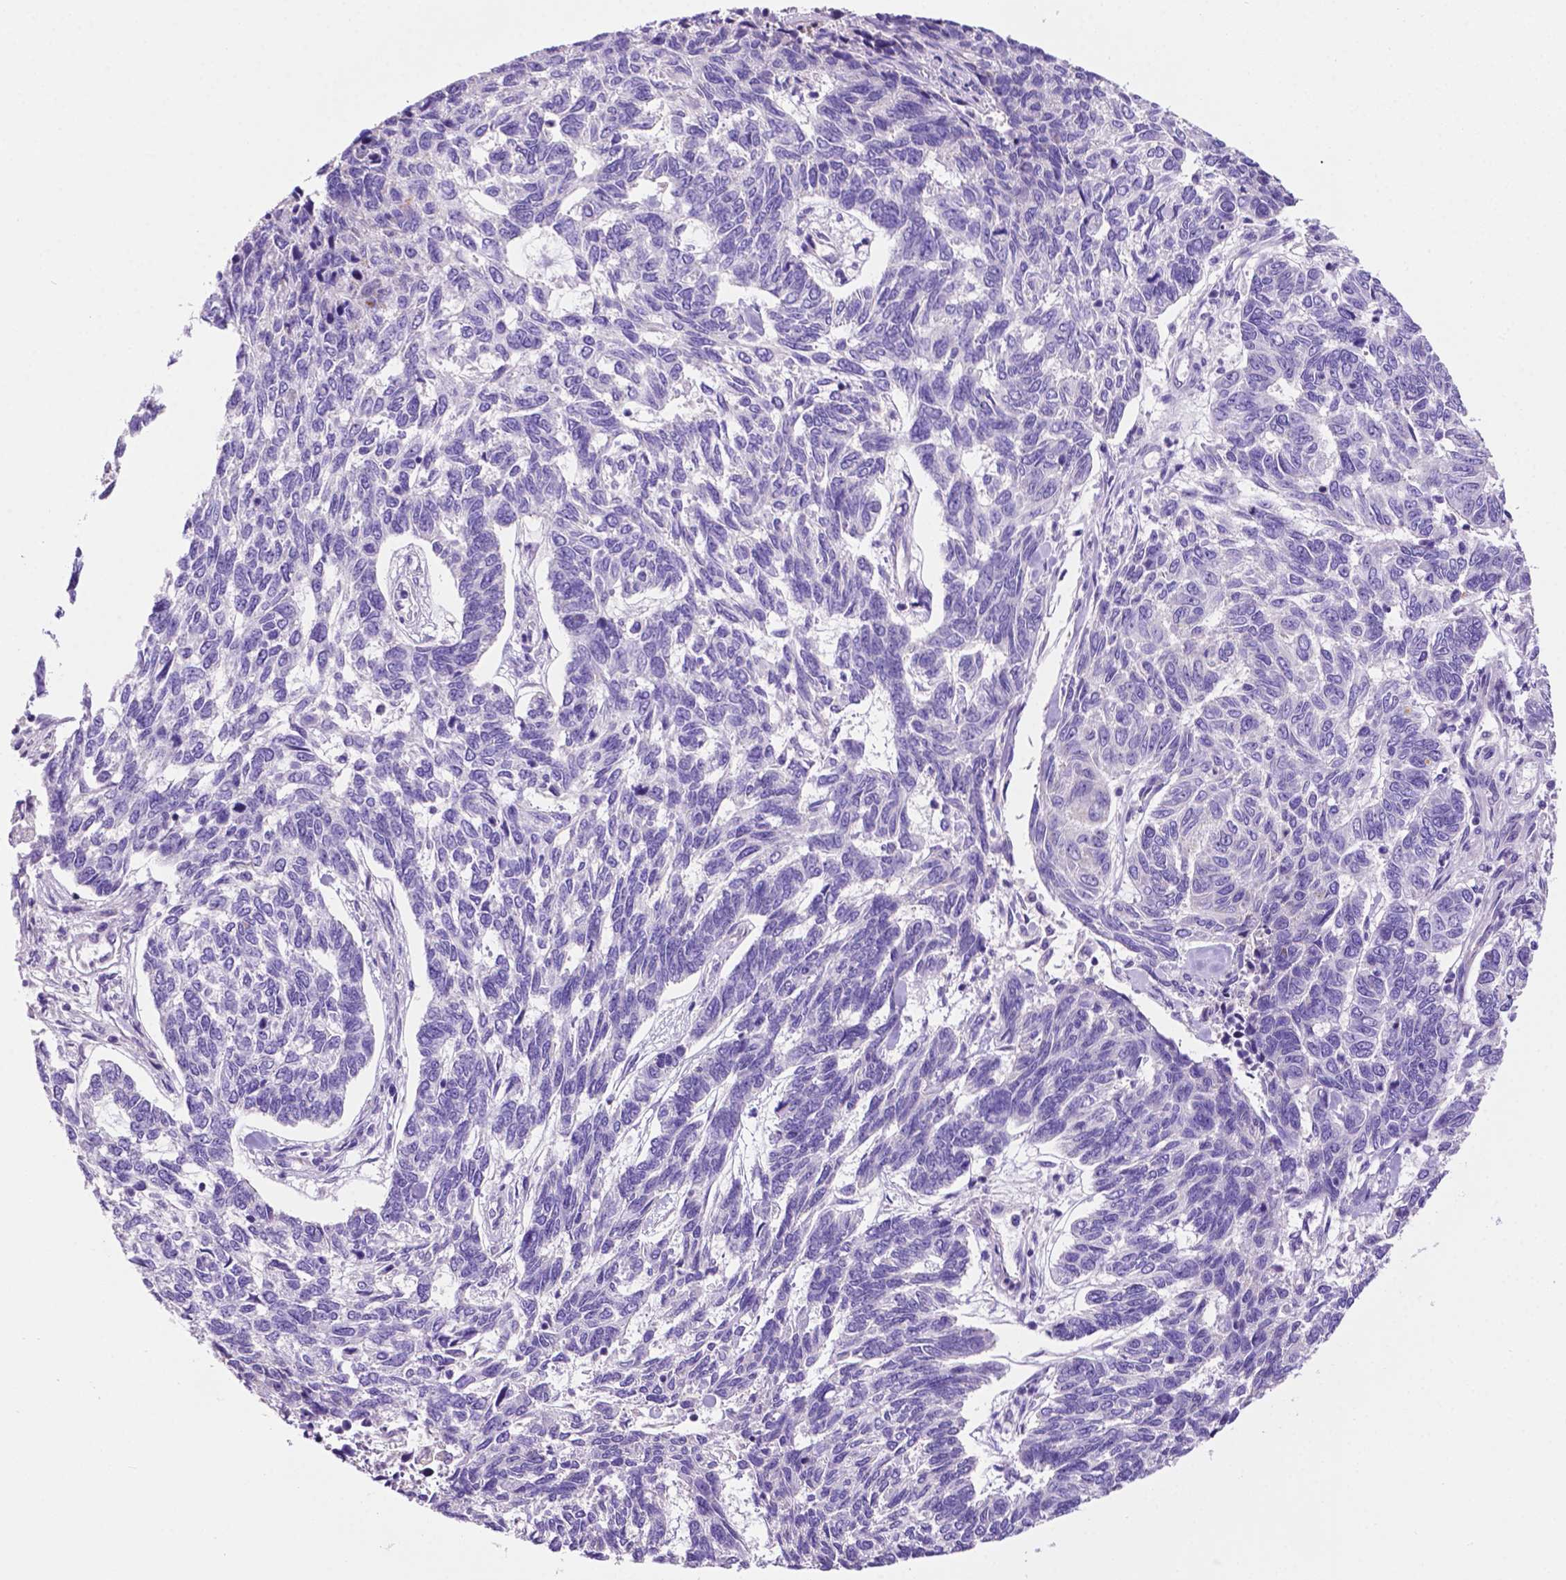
{"staining": {"intensity": "negative", "quantity": "none", "location": "none"}, "tissue": "skin cancer", "cell_type": "Tumor cells", "image_type": "cancer", "snomed": [{"axis": "morphology", "description": "Basal cell carcinoma"}, {"axis": "topography", "description": "Skin"}], "caption": "Immunohistochemistry micrograph of neoplastic tissue: basal cell carcinoma (skin) stained with DAB (3,3'-diaminobenzidine) displays no significant protein expression in tumor cells.", "gene": "PHYHIP", "patient": {"sex": "female", "age": 65}}